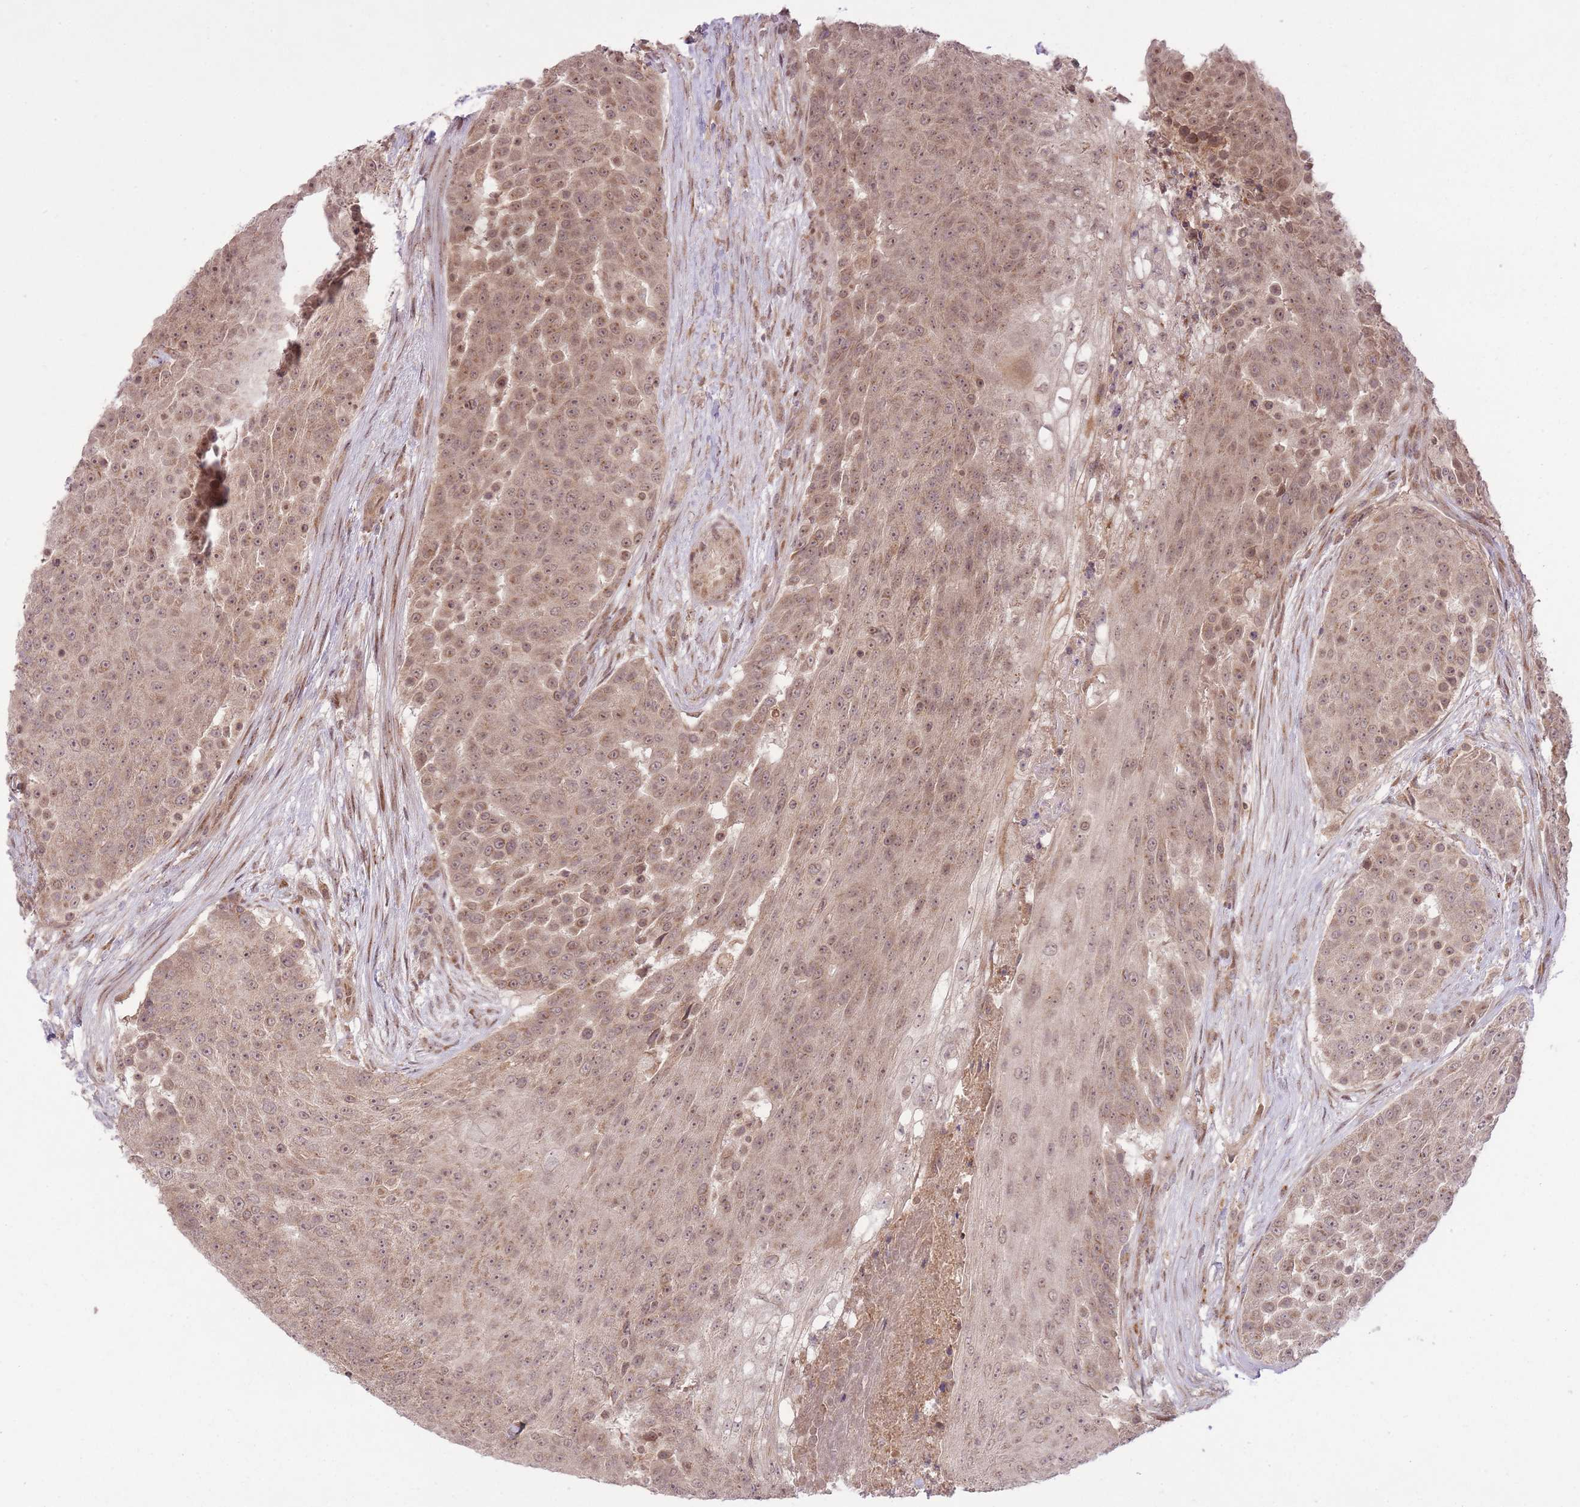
{"staining": {"intensity": "moderate", "quantity": ">75%", "location": "nuclear"}, "tissue": "urothelial cancer", "cell_type": "Tumor cells", "image_type": "cancer", "snomed": [{"axis": "morphology", "description": "Urothelial carcinoma, High grade"}, {"axis": "topography", "description": "Urinary bladder"}], "caption": "Urothelial cancer stained with DAB IHC displays medium levels of moderate nuclear staining in approximately >75% of tumor cells. The protein of interest is shown in brown color, while the nuclei are stained blue.", "gene": "ZNF391", "patient": {"sex": "female", "age": 63}}